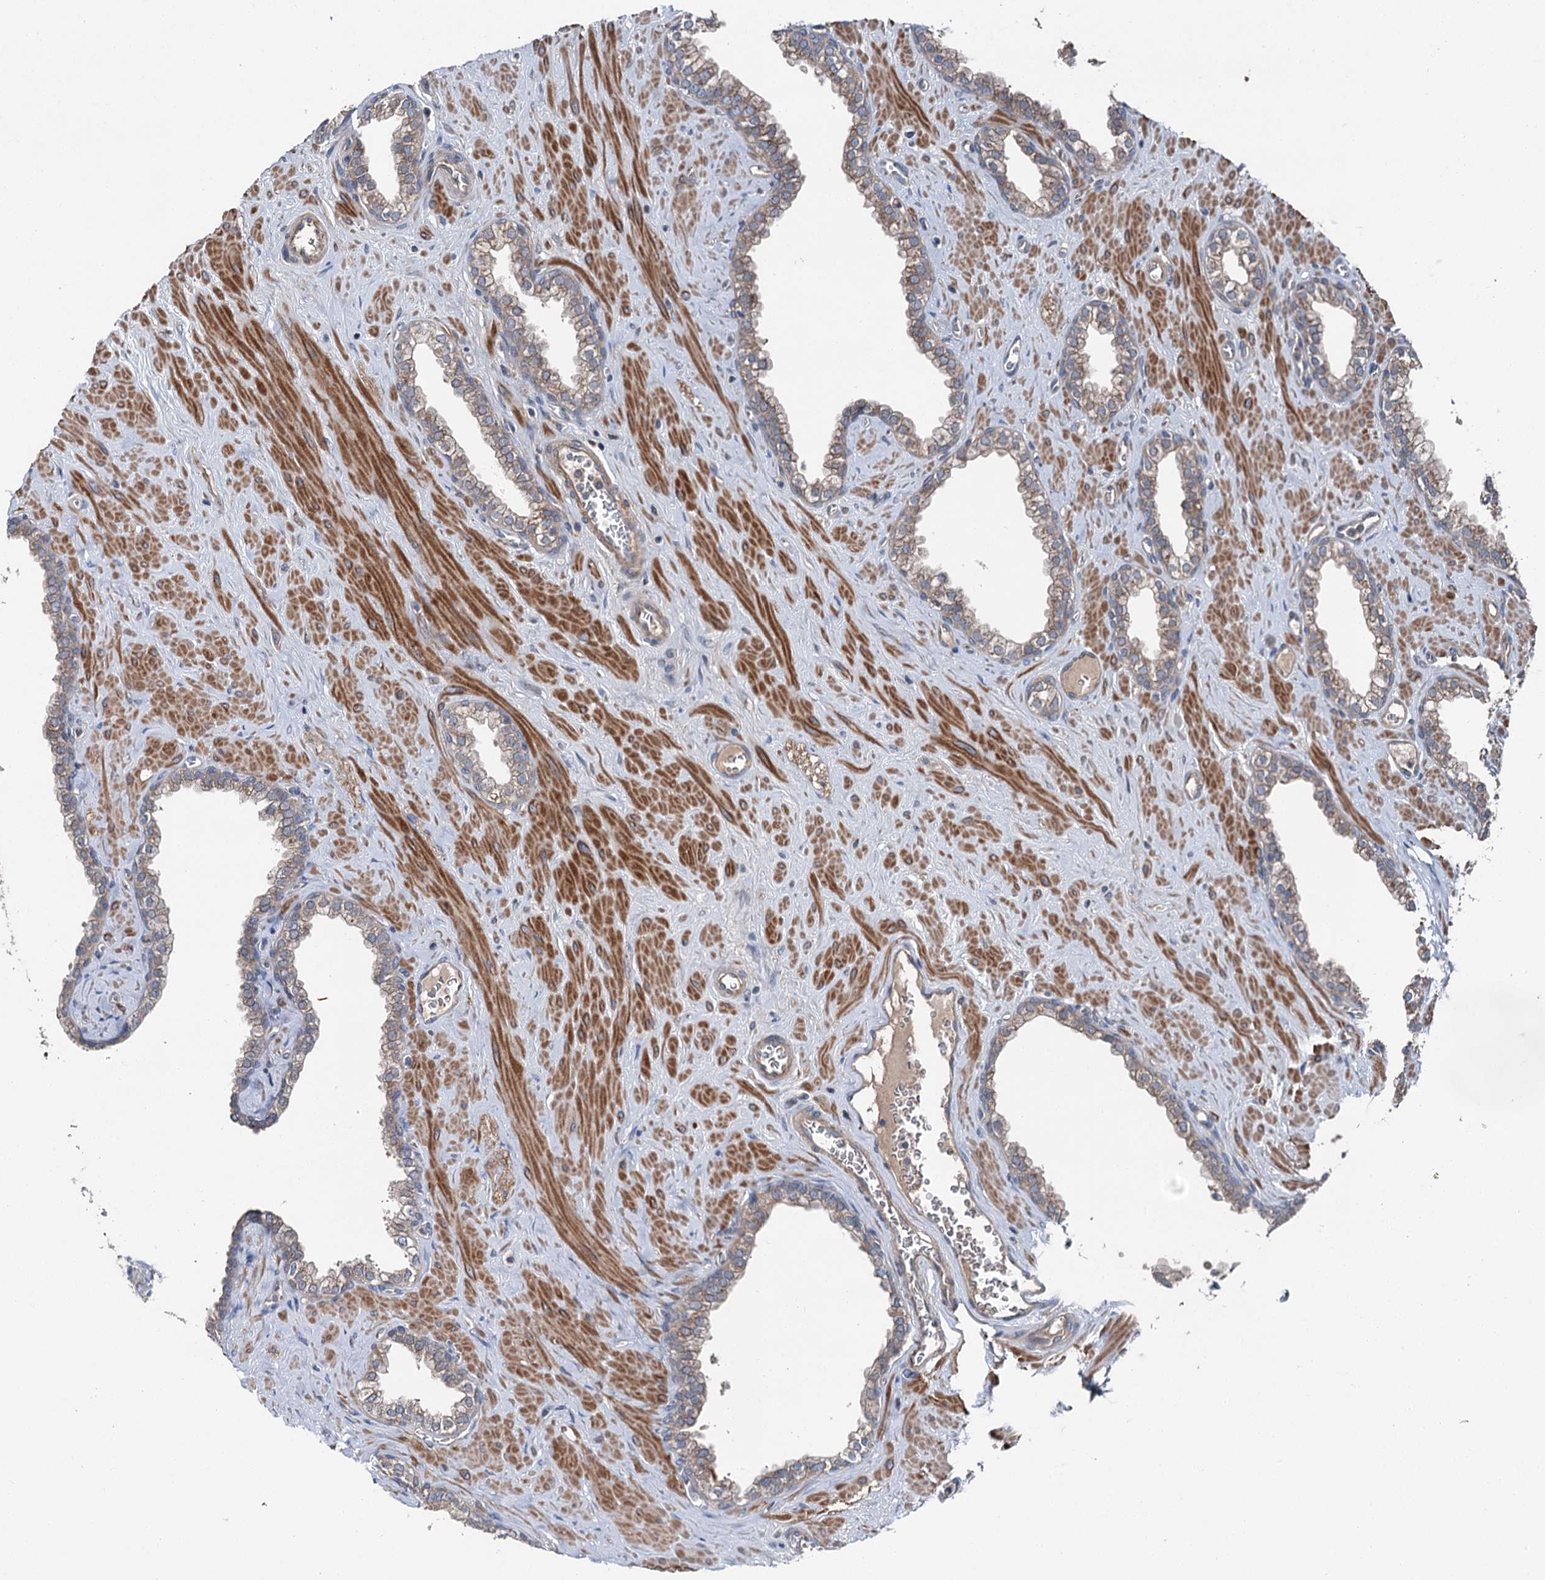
{"staining": {"intensity": "weak", "quantity": "25%-75%", "location": "cytoplasmic/membranous"}, "tissue": "prostate", "cell_type": "Glandular cells", "image_type": "normal", "snomed": [{"axis": "morphology", "description": "Normal tissue, NOS"}, {"axis": "morphology", "description": "Urothelial carcinoma, Low grade"}, {"axis": "topography", "description": "Urinary bladder"}, {"axis": "topography", "description": "Prostate"}], "caption": "Prostate stained for a protein (brown) shows weak cytoplasmic/membranous positive staining in approximately 25%-75% of glandular cells.", "gene": "SLC22A25", "patient": {"sex": "male", "age": 60}}